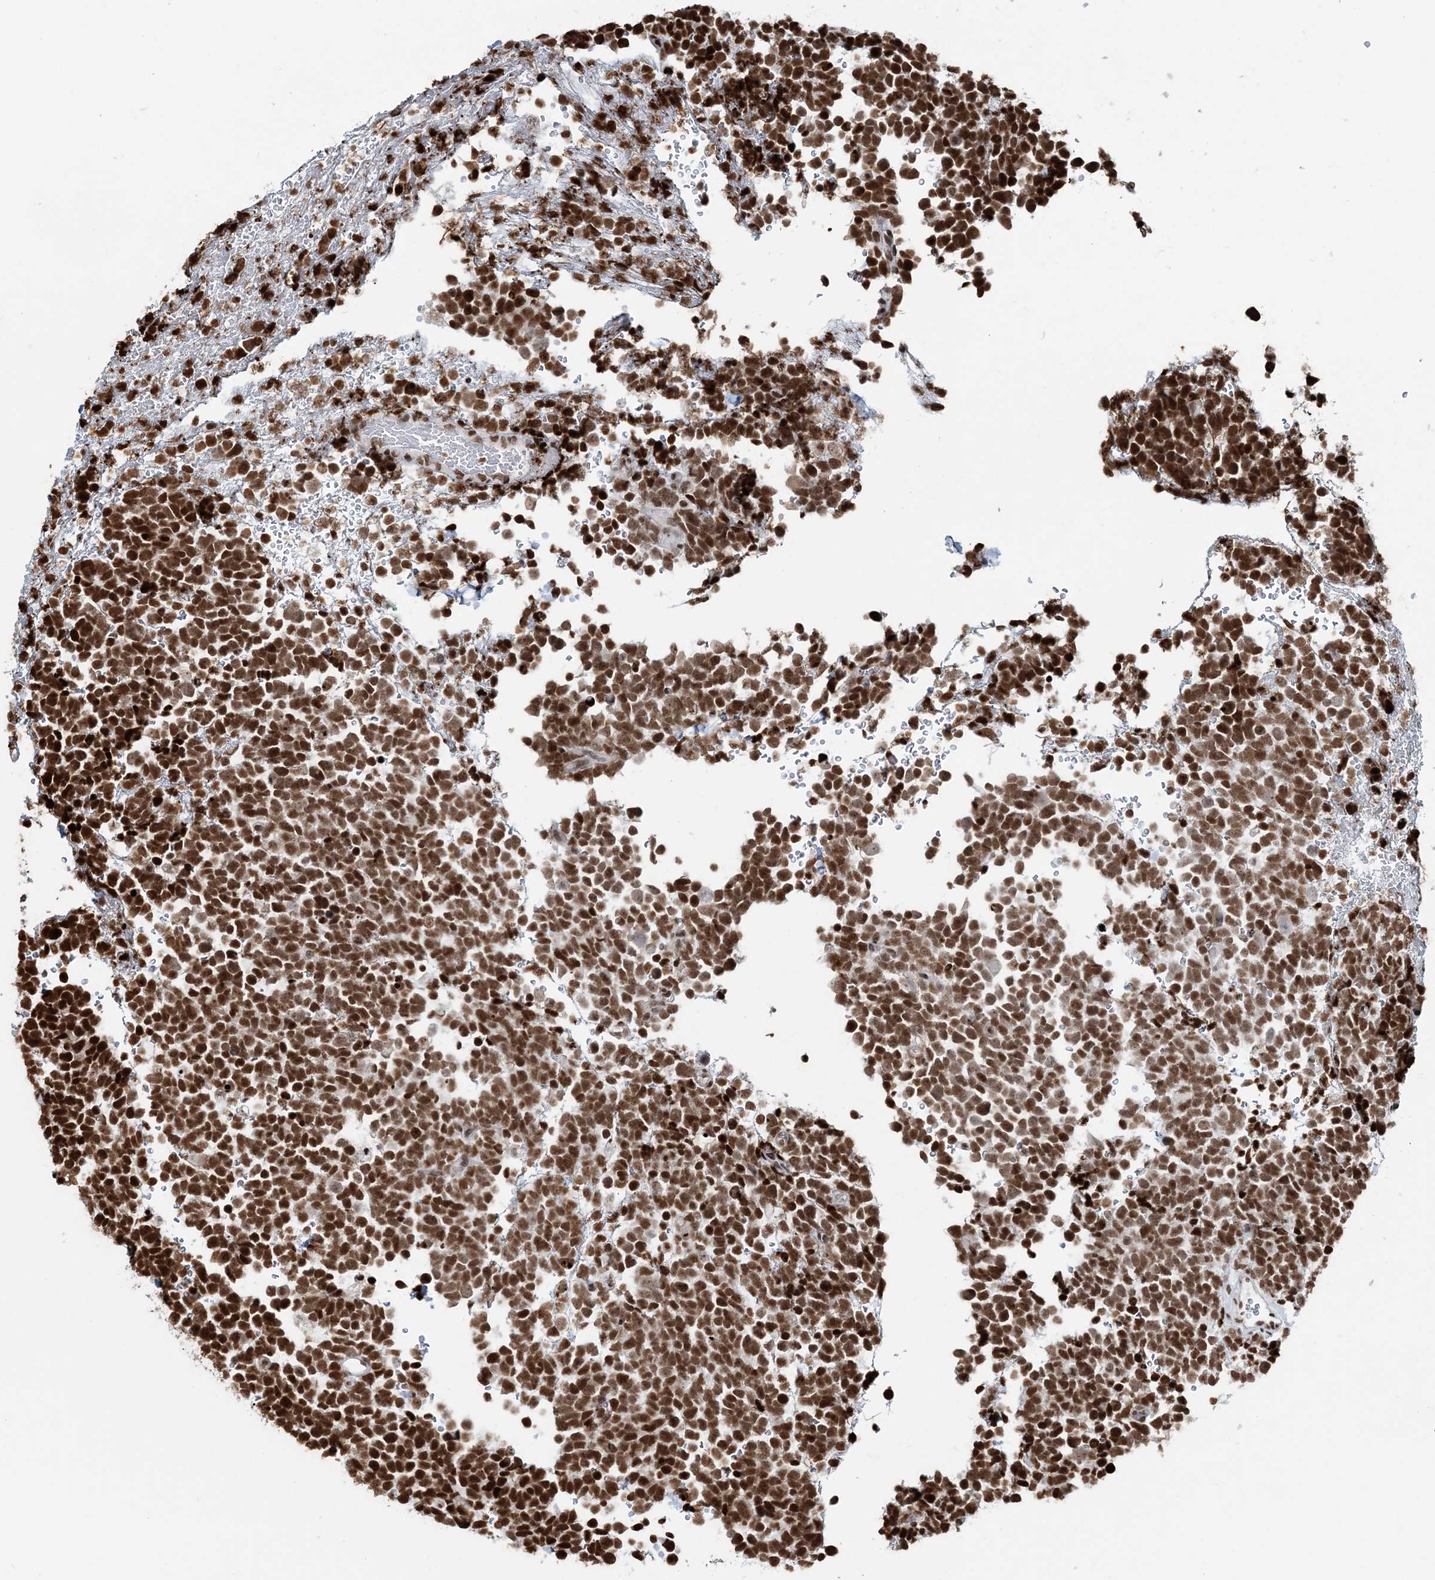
{"staining": {"intensity": "moderate", "quantity": ">75%", "location": "nuclear"}, "tissue": "urothelial cancer", "cell_type": "Tumor cells", "image_type": "cancer", "snomed": [{"axis": "morphology", "description": "Urothelial carcinoma, High grade"}, {"axis": "topography", "description": "Urinary bladder"}], "caption": "A micrograph of human urothelial cancer stained for a protein displays moderate nuclear brown staining in tumor cells.", "gene": "H3-3B", "patient": {"sex": "female", "age": 82}}